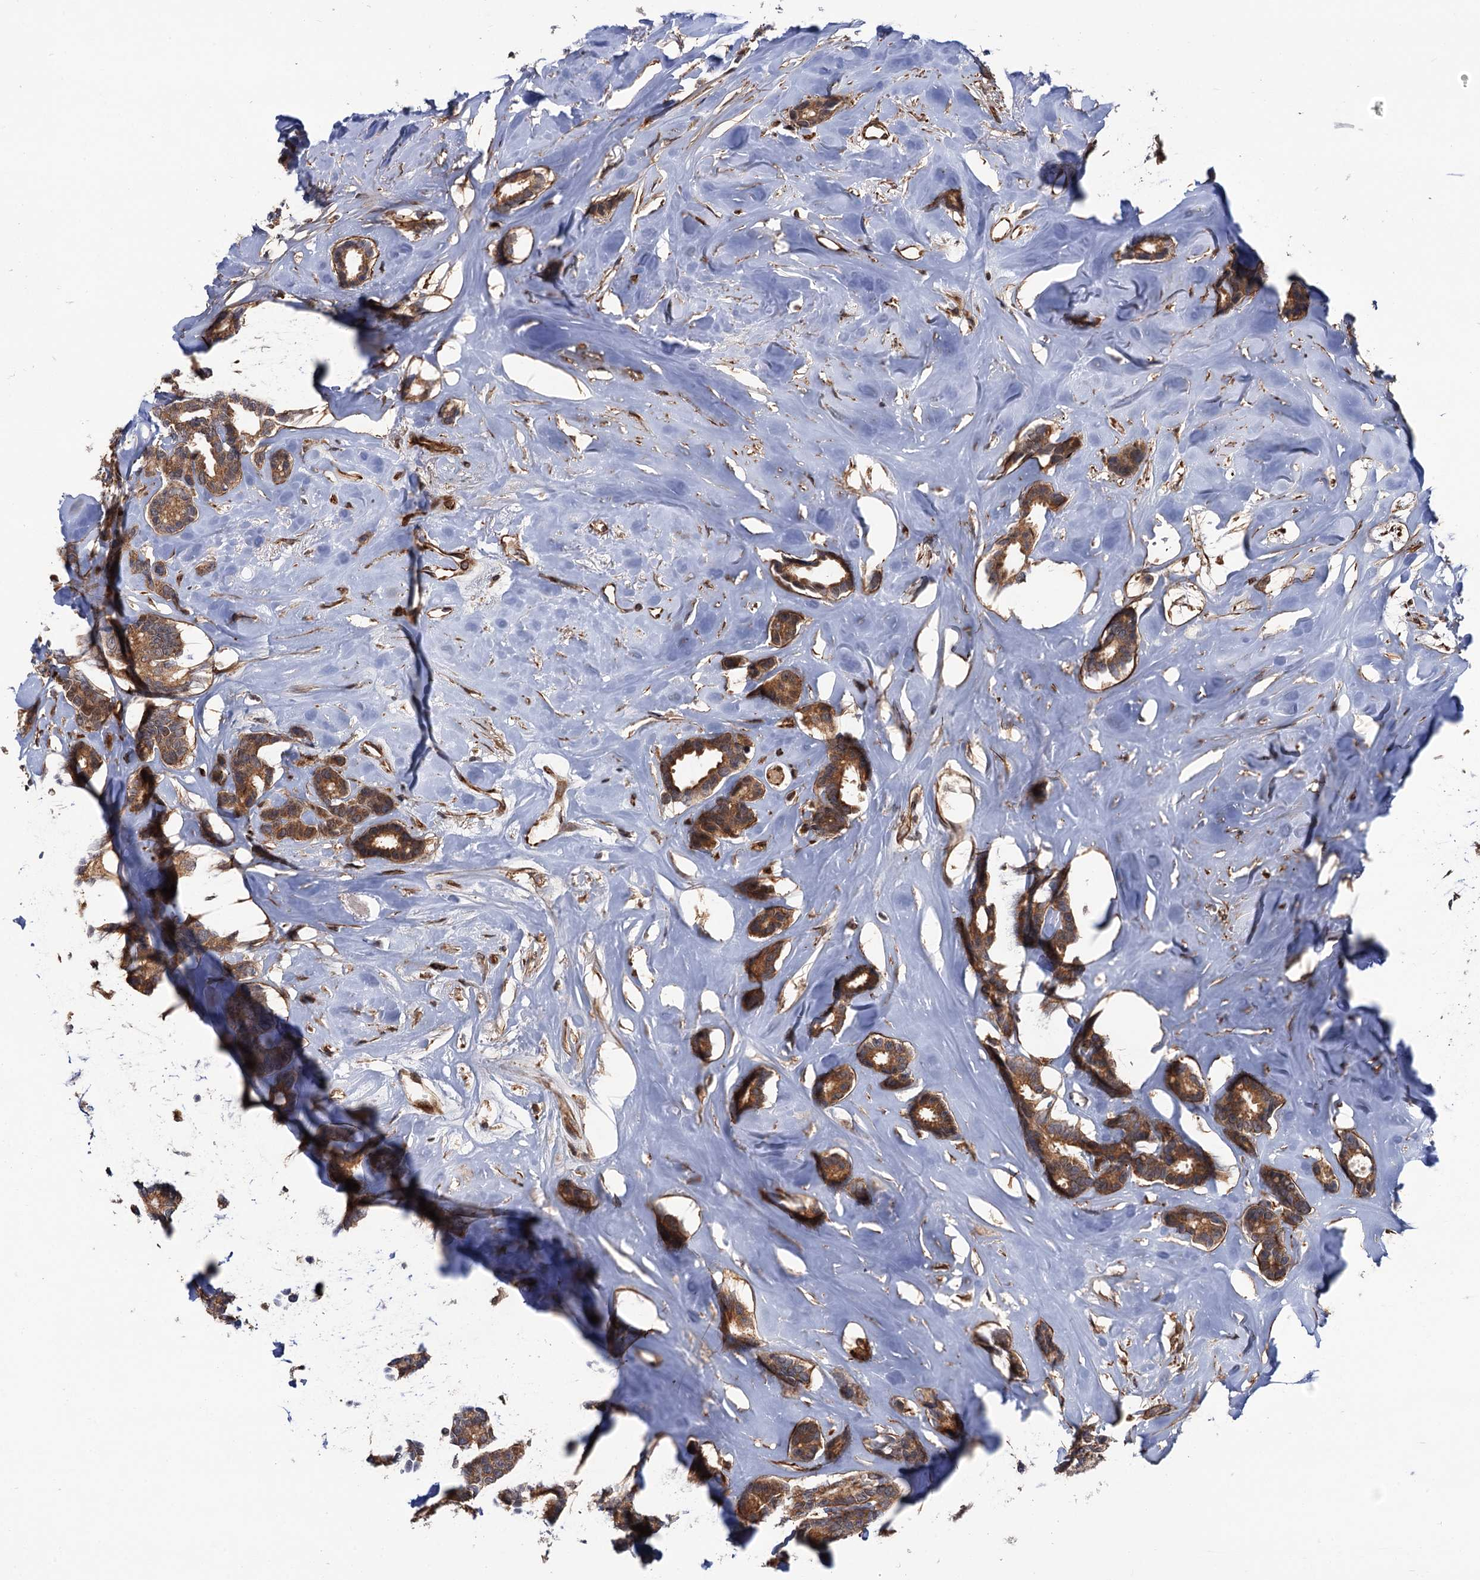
{"staining": {"intensity": "moderate", "quantity": ">75%", "location": "cytoplasmic/membranous"}, "tissue": "breast cancer", "cell_type": "Tumor cells", "image_type": "cancer", "snomed": [{"axis": "morphology", "description": "Duct carcinoma"}, {"axis": "topography", "description": "Breast"}], "caption": "Tumor cells demonstrate moderate cytoplasmic/membranous expression in about >75% of cells in breast cancer.", "gene": "FSIP1", "patient": {"sex": "female", "age": 87}}